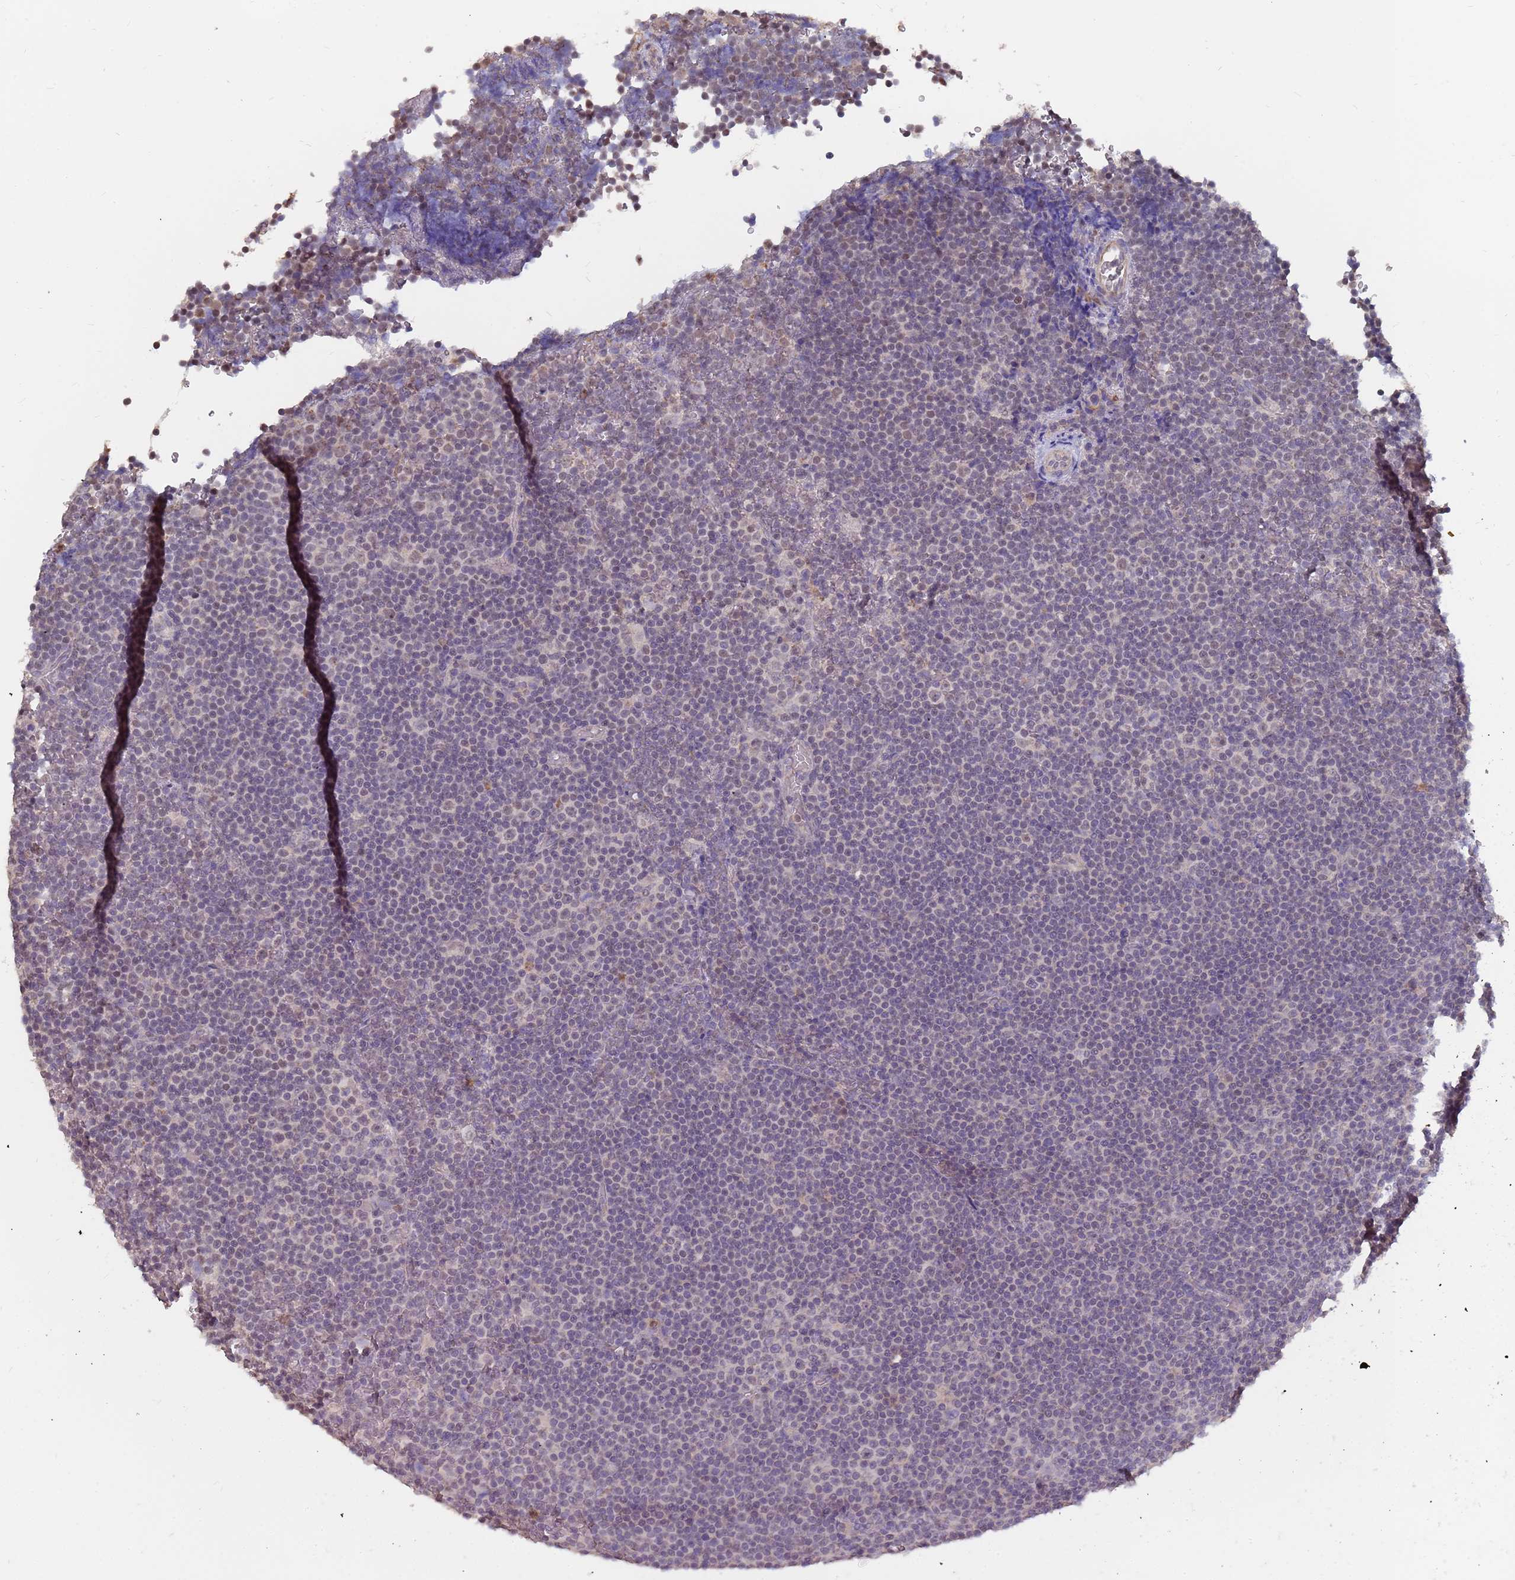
{"staining": {"intensity": "negative", "quantity": "none", "location": "none"}, "tissue": "lymphoma", "cell_type": "Tumor cells", "image_type": "cancer", "snomed": [{"axis": "morphology", "description": "Malignant lymphoma, non-Hodgkin's type, Low grade"}, {"axis": "topography", "description": "Lymph node"}], "caption": "IHC micrograph of lymphoma stained for a protein (brown), which displays no staining in tumor cells.", "gene": "TCEANC2", "patient": {"sex": "female", "age": 67}}